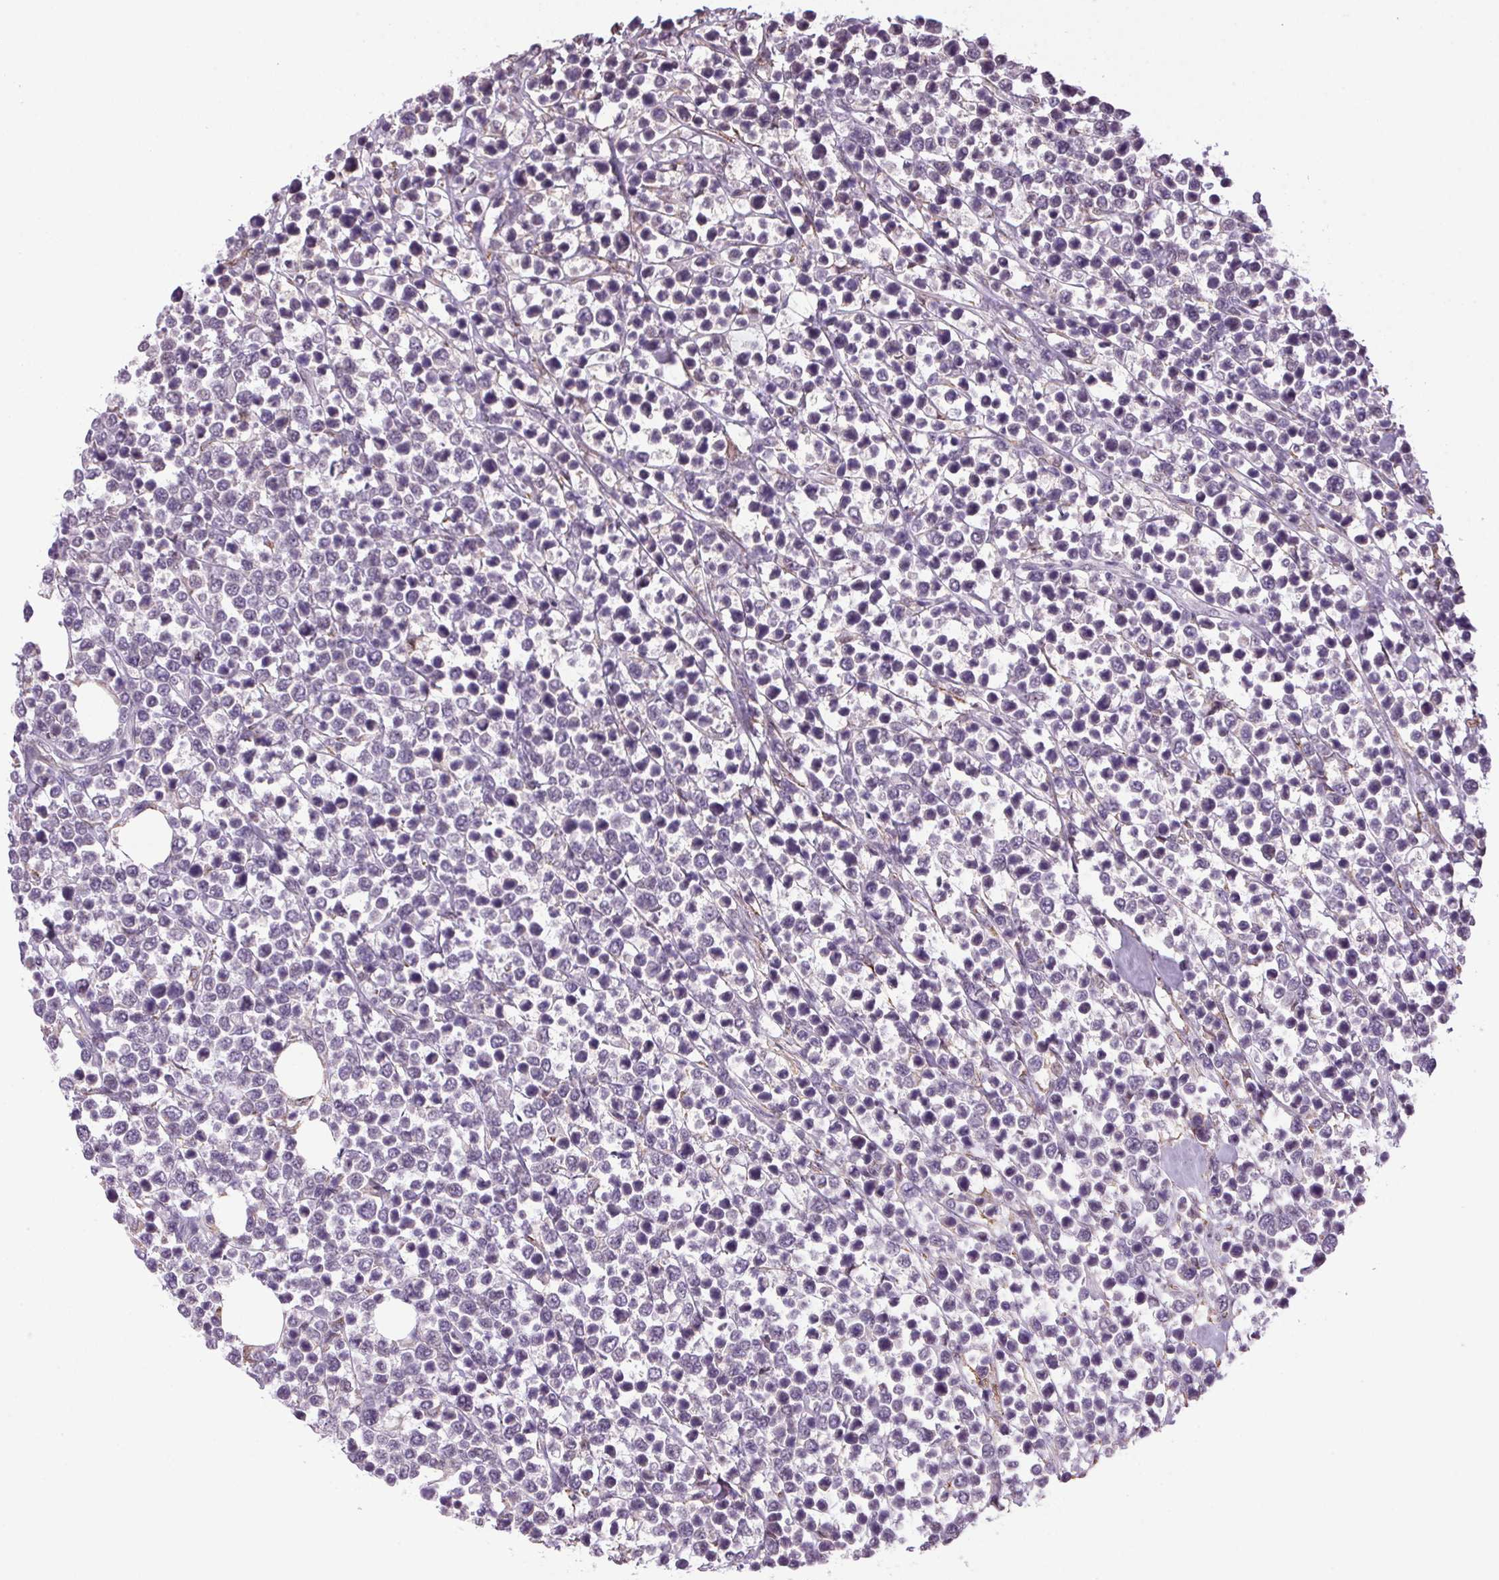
{"staining": {"intensity": "negative", "quantity": "none", "location": "none"}, "tissue": "lymphoma", "cell_type": "Tumor cells", "image_type": "cancer", "snomed": [{"axis": "morphology", "description": "Malignant lymphoma, non-Hodgkin's type, High grade"}, {"axis": "topography", "description": "Soft tissue"}], "caption": "This is a photomicrograph of immunohistochemistry staining of lymphoma, which shows no expression in tumor cells.", "gene": "AKR1E2", "patient": {"sex": "female", "age": 56}}